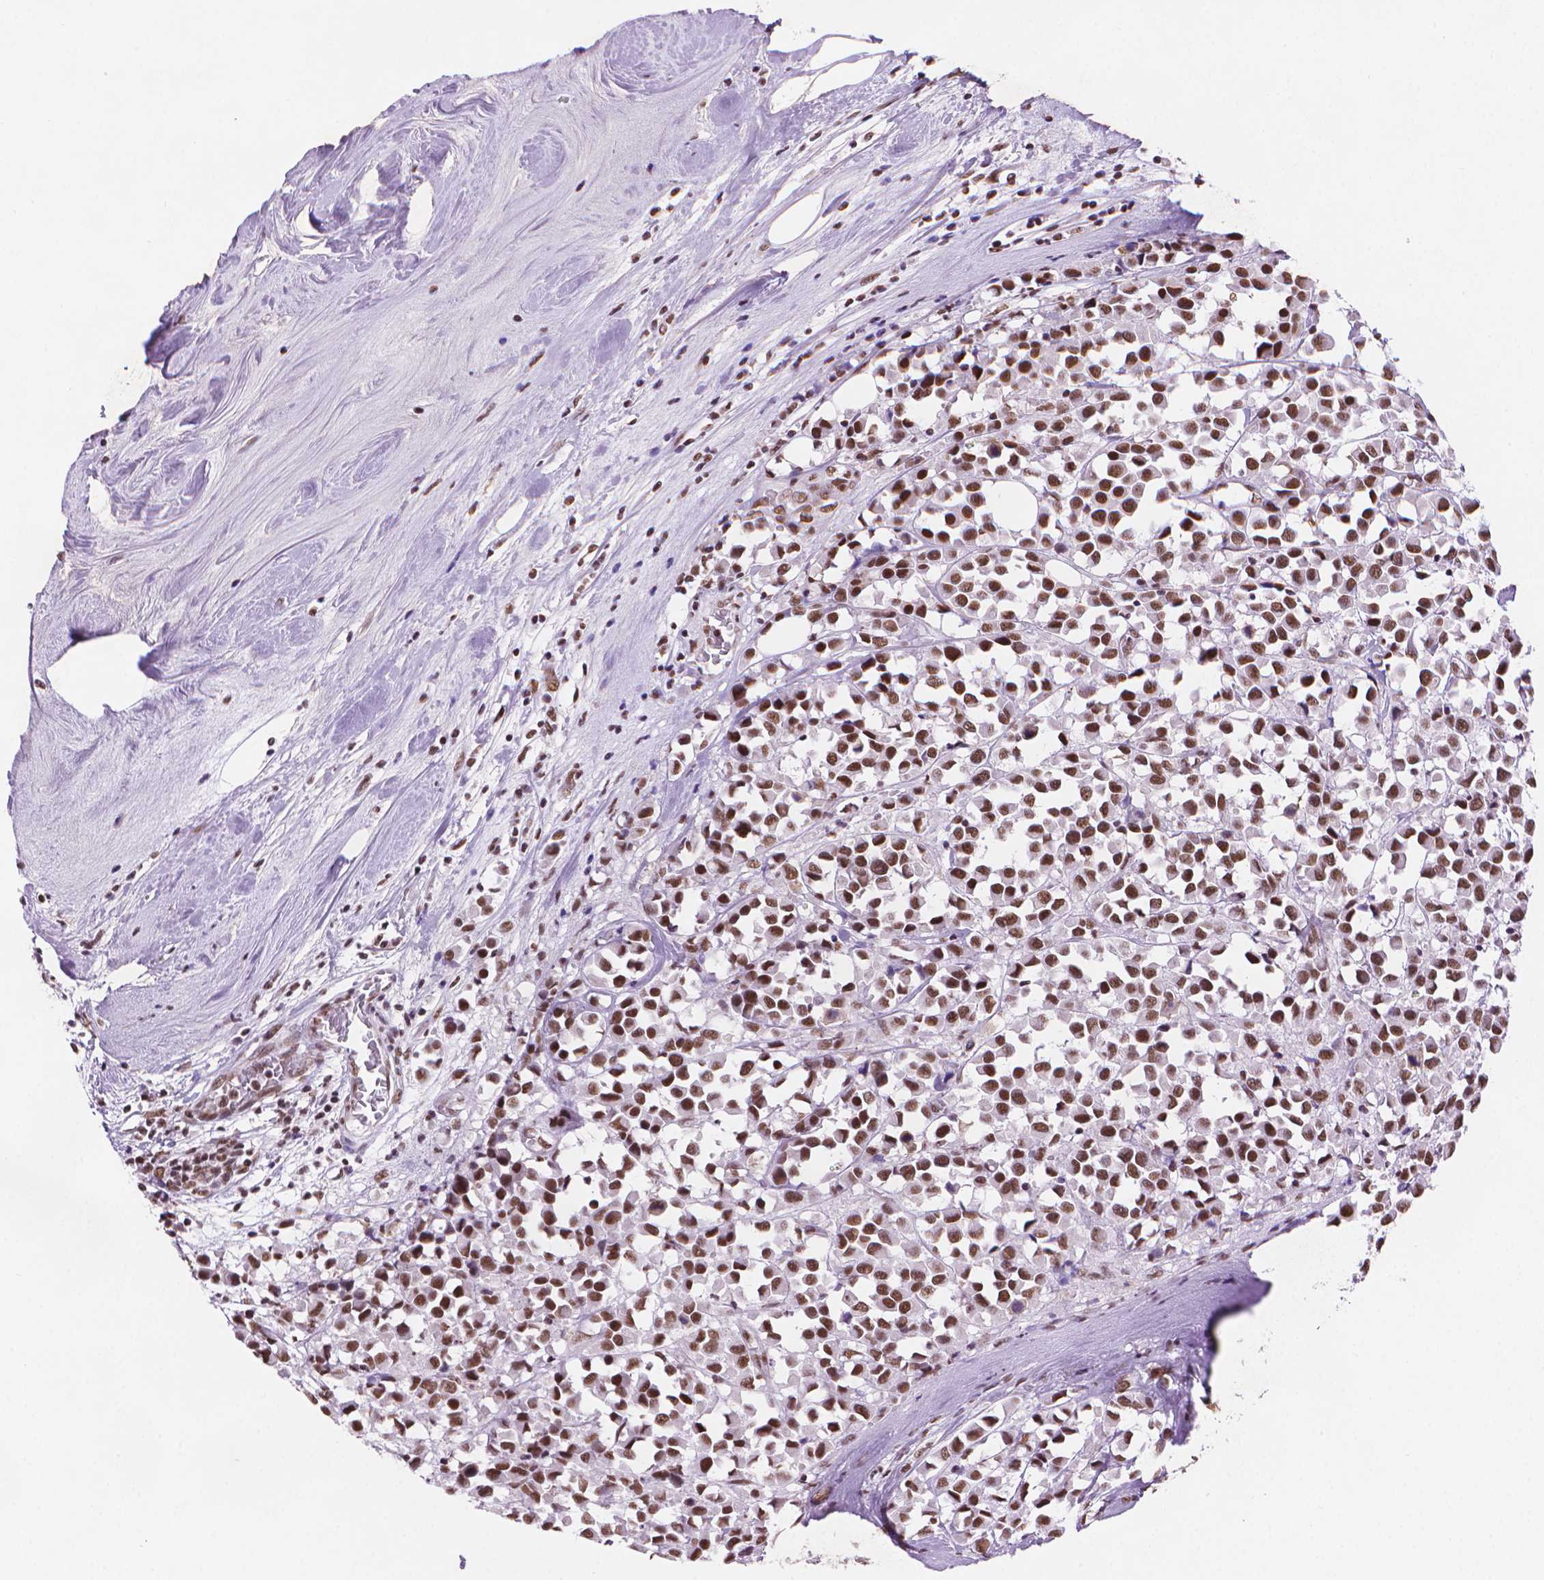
{"staining": {"intensity": "moderate", "quantity": ">75%", "location": "nuclear"}, "tissue": "breast cancer", "cell_type": "Tumor cells", "image_type": "cancer", "snomed": [{"axis": "morphology", "description": "Duct carcinoma"}, {"axis": "topography", "description": "Breast"}], "caption": "High-magnification brightfield microscopy of breast cancer stained with DAB (brown) and counterstained with hematoxylin (blue). tumor cells exhibit moderate nuclear expression is present in about>75% of cells.", "gene": "RPA4", "patient": {"sex": "female", "age": 61}}